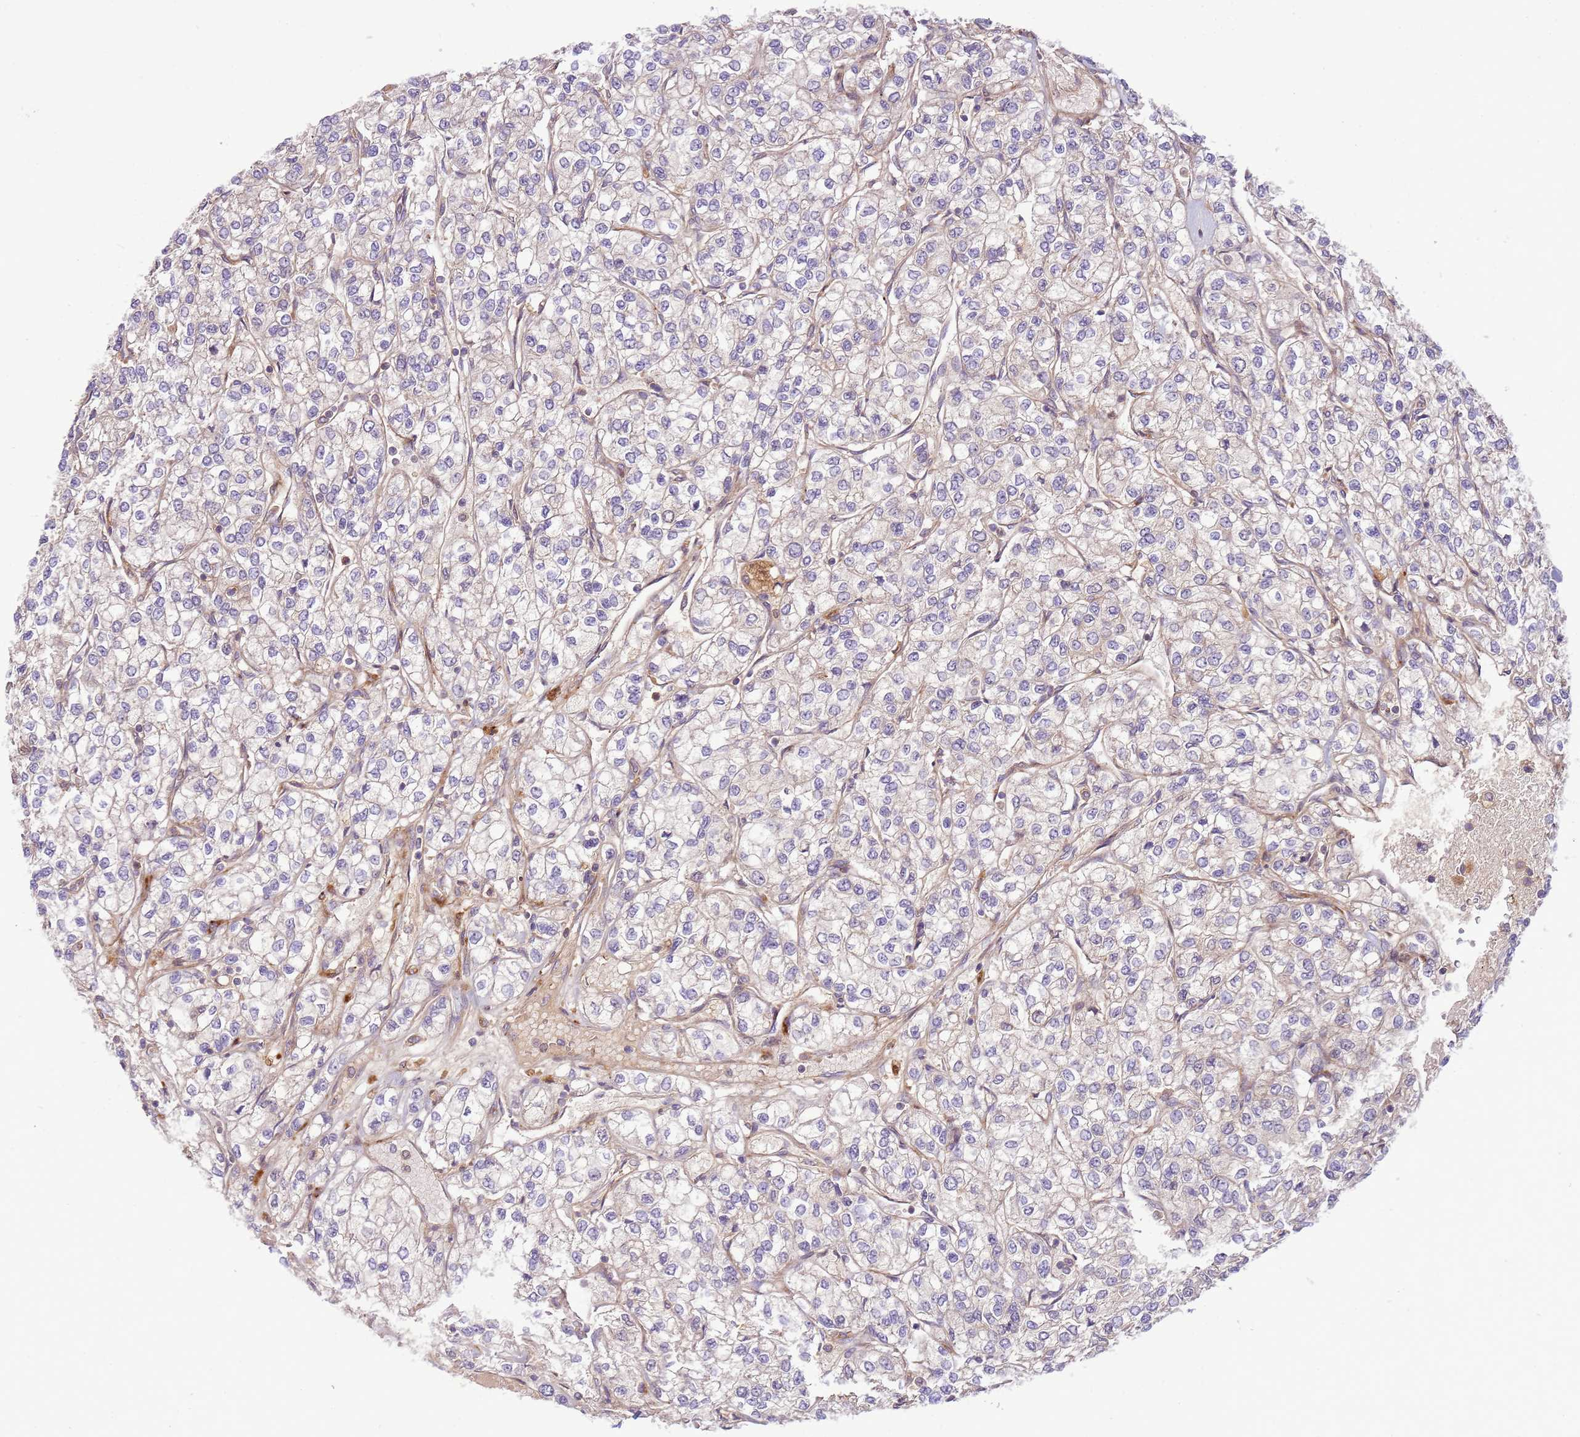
{"staining": {"intensity": "weak", "quantity": "<25%", "location": "cytoplasmic/membranous"}, "tissue": "renal cancer", "cell_type": "Tumor cells", "image_type": "cancer", "snomed": [{"axis": "morphology", "description": "Adenocarcinoma, NOS"}, {"axis": "topography", "description": "Kidney"}], "caption": "Immunohistochemistry (IHC) histopathology image of renal cancer stained for a protein (brown), which exhibits no staining in tumor cells. (Brightfield microscopy of DAB (3,3'-diaminobenzidine) IHC at high magnification).", "gene": "ZNF624", "patient": {"sex": "male", "age": 80}}